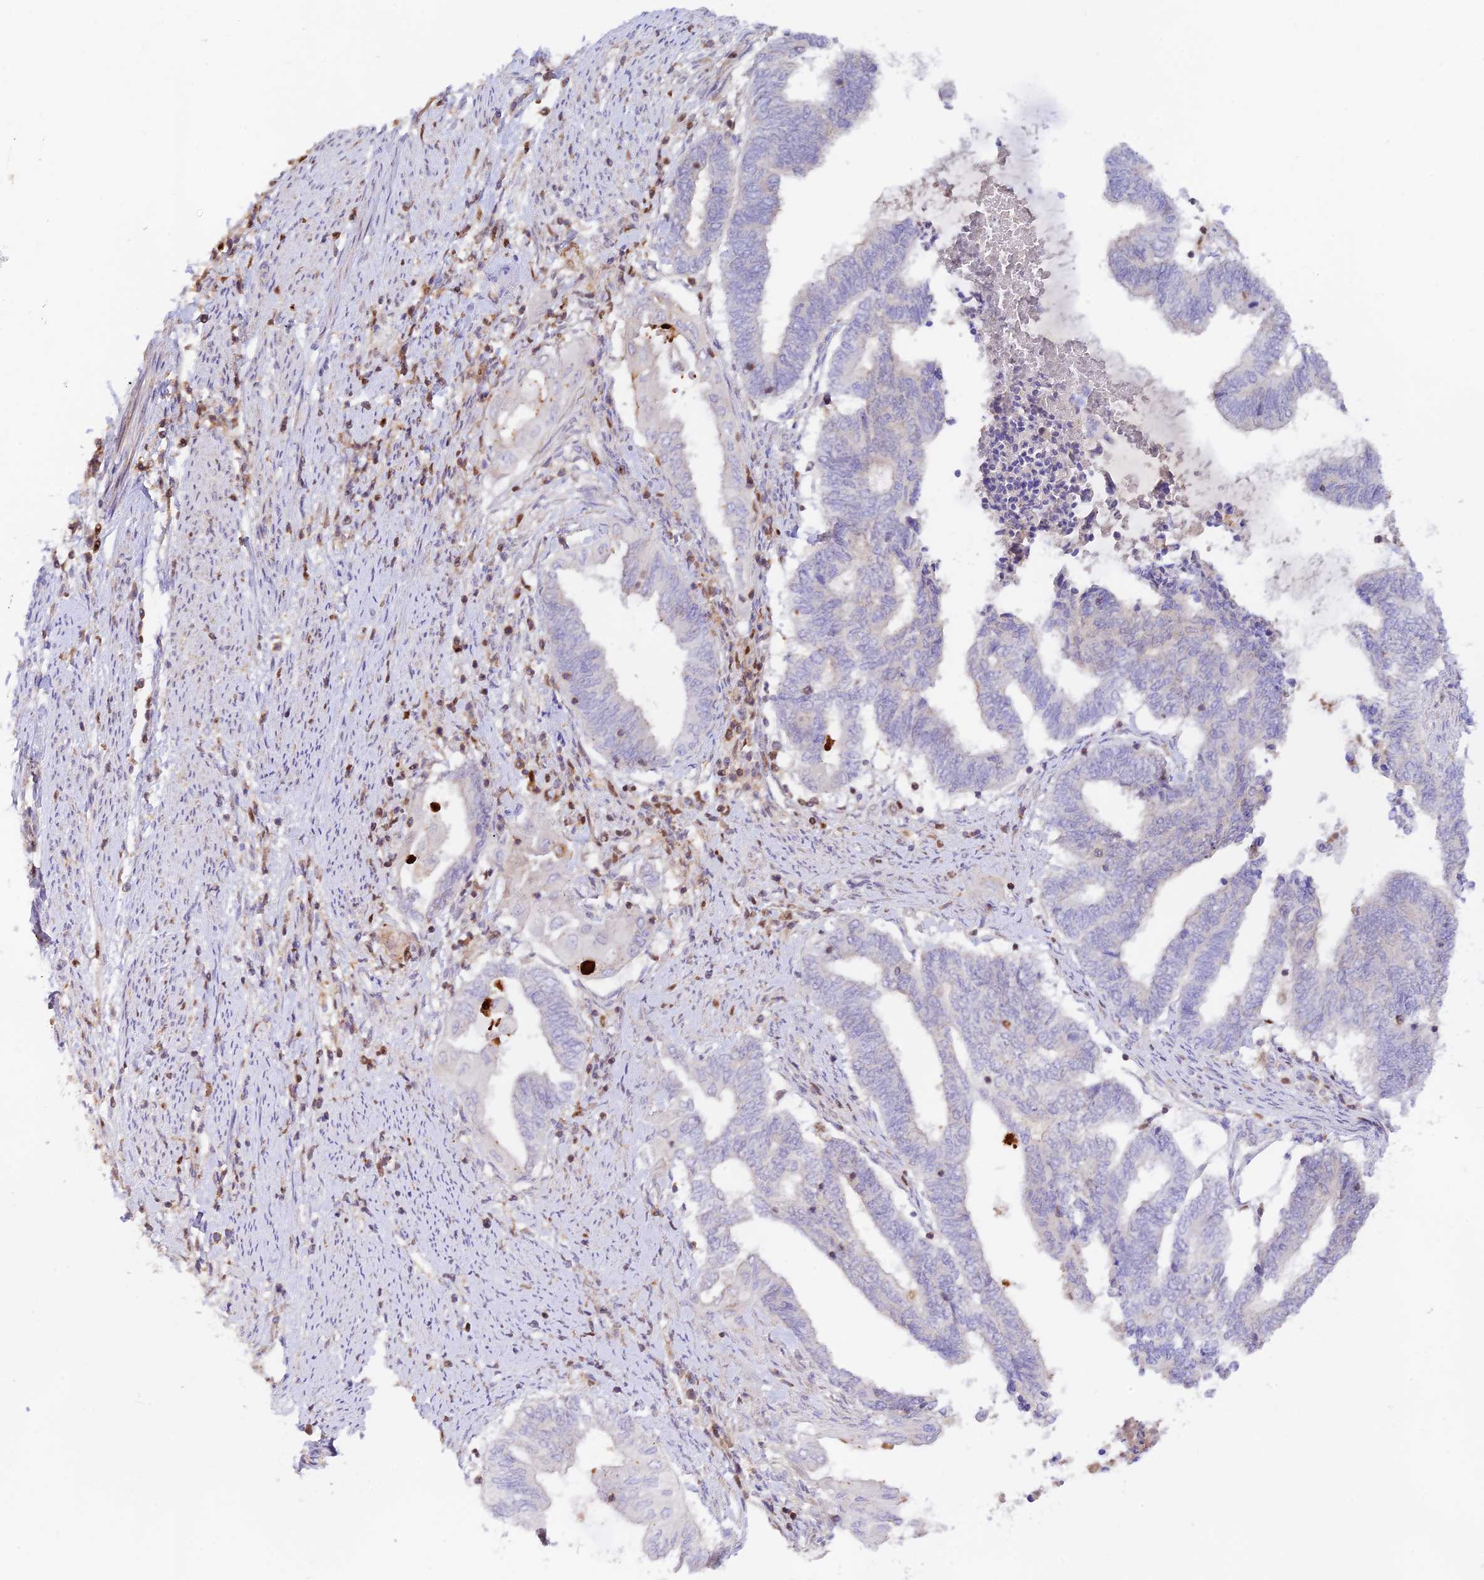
{"staining": {"intensity": "negative", "quantity": "none", "location": "none"}, "tissue": "endometrial cancer", "cell_type": "Tumor cells", "image_type": "cancer", "snomed": [{"axis": "morphology", "description": "Adenocarcinoma, NOS"}, {"axis": "topography", "description": "Uterus"}, {"axis": "topography", "description": "Endometrium"}], "caption": "This photomicrograph is of adenocarcinoma (endometrial) stained with IHC to label a protein in brown with the nuclei are counter-stained blue. There is no expression in tumor cells. (DAB IHC with hematoxylin counter stain).", "gene": "DENND1C", "patient": {"sex": "female", "age": 70}}